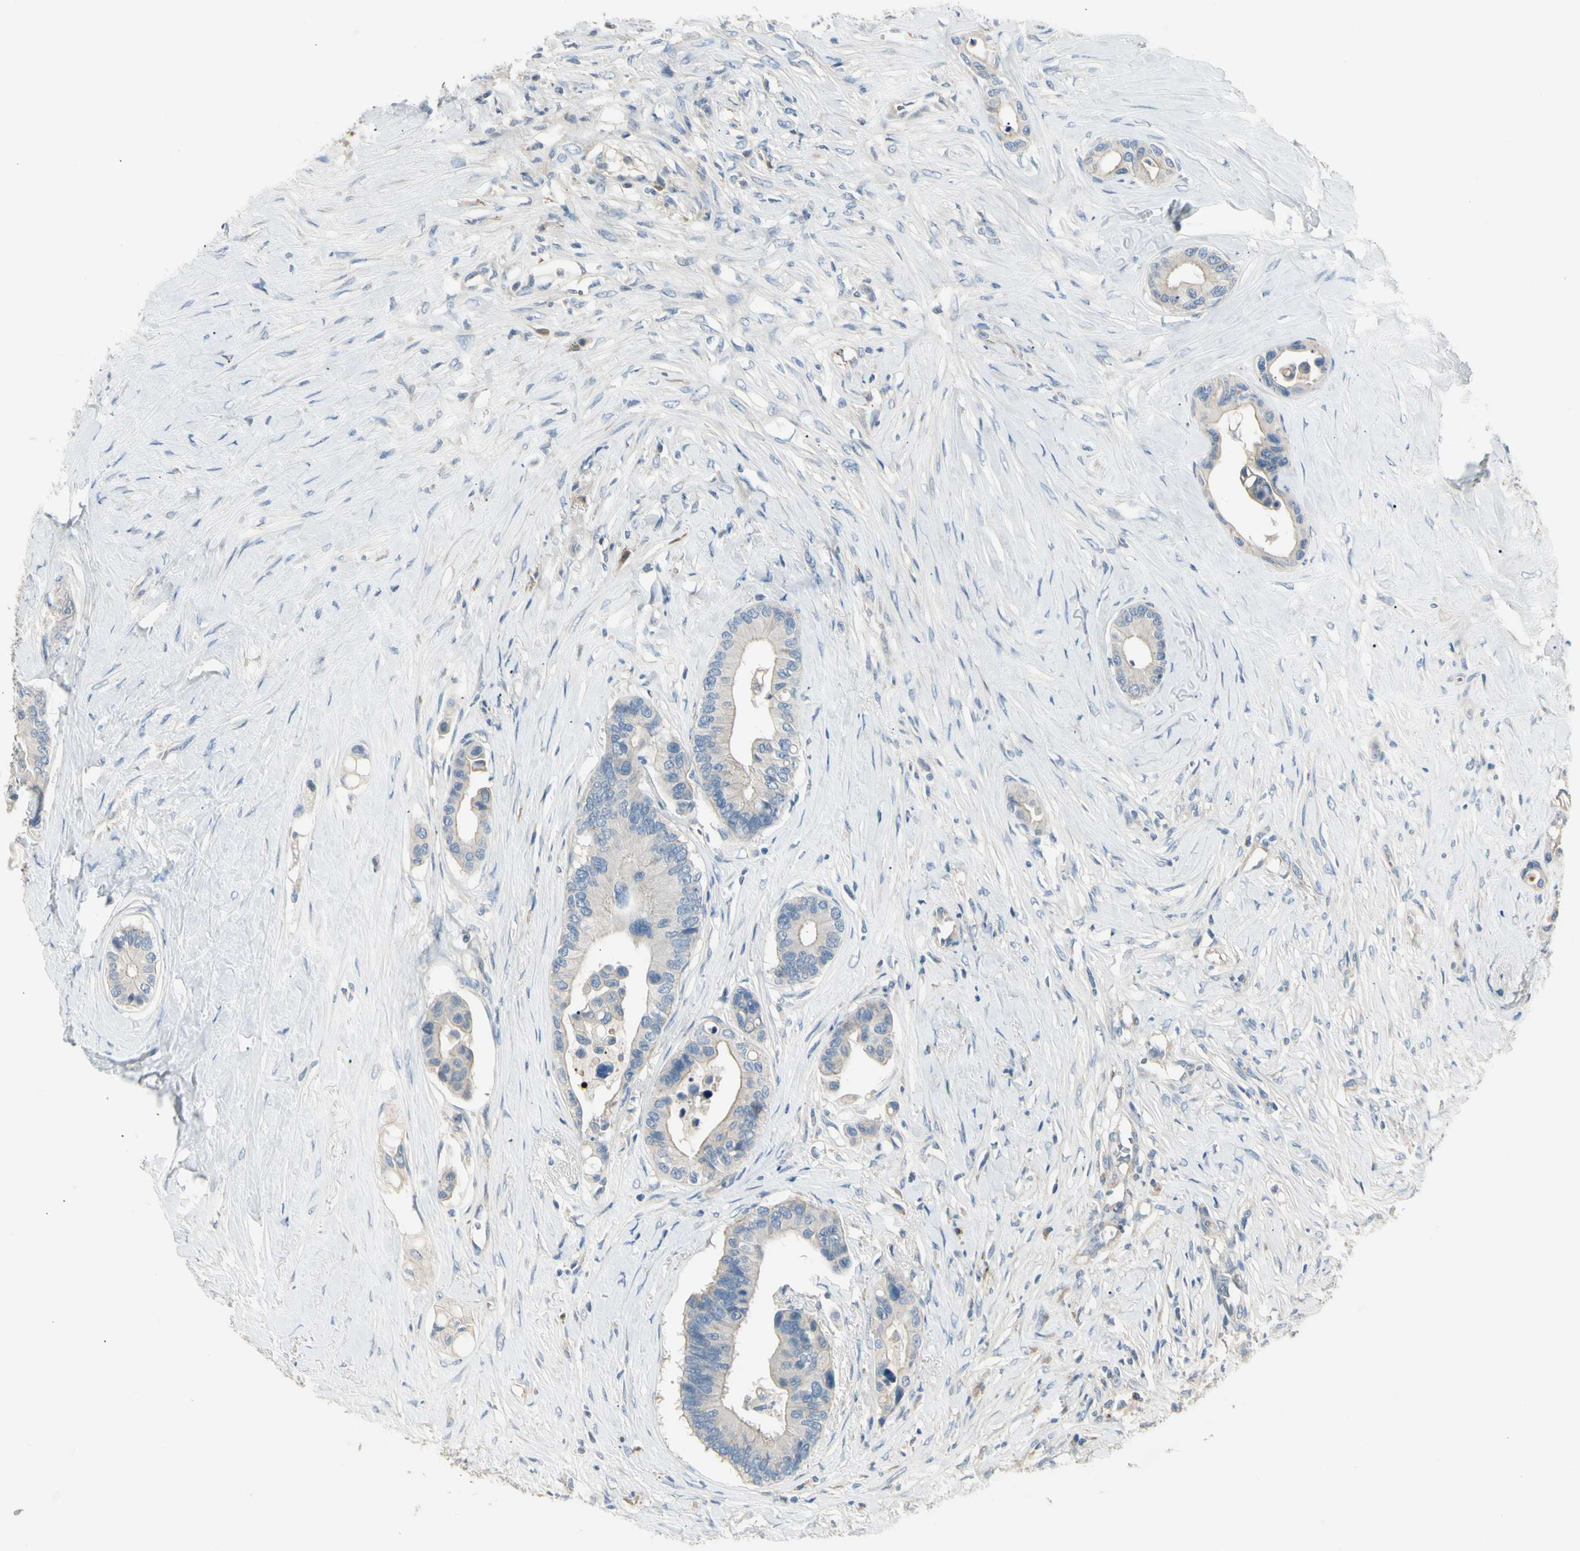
{"staining": {"intensity": "negative", "quantity": "none", "location": "none"}, "tissue": "colorectal cancer", "cell_type": "Tumor cells", "image_type": "cancer", "snomed": [{"axis": "morphology", "description": "Normal tissue, NOS"}, {"axis": "morphology", "description": "Adenocarcinoma, NOS"}, {"axis": "topography", "description": "Colon"}], "caption": "Histopathology image shows no protein expression in tumor cells of colorectal adenocarcinoma tissue.", "gene": "ADGRA3", "patient": {"sex": "male", "age": 82}}